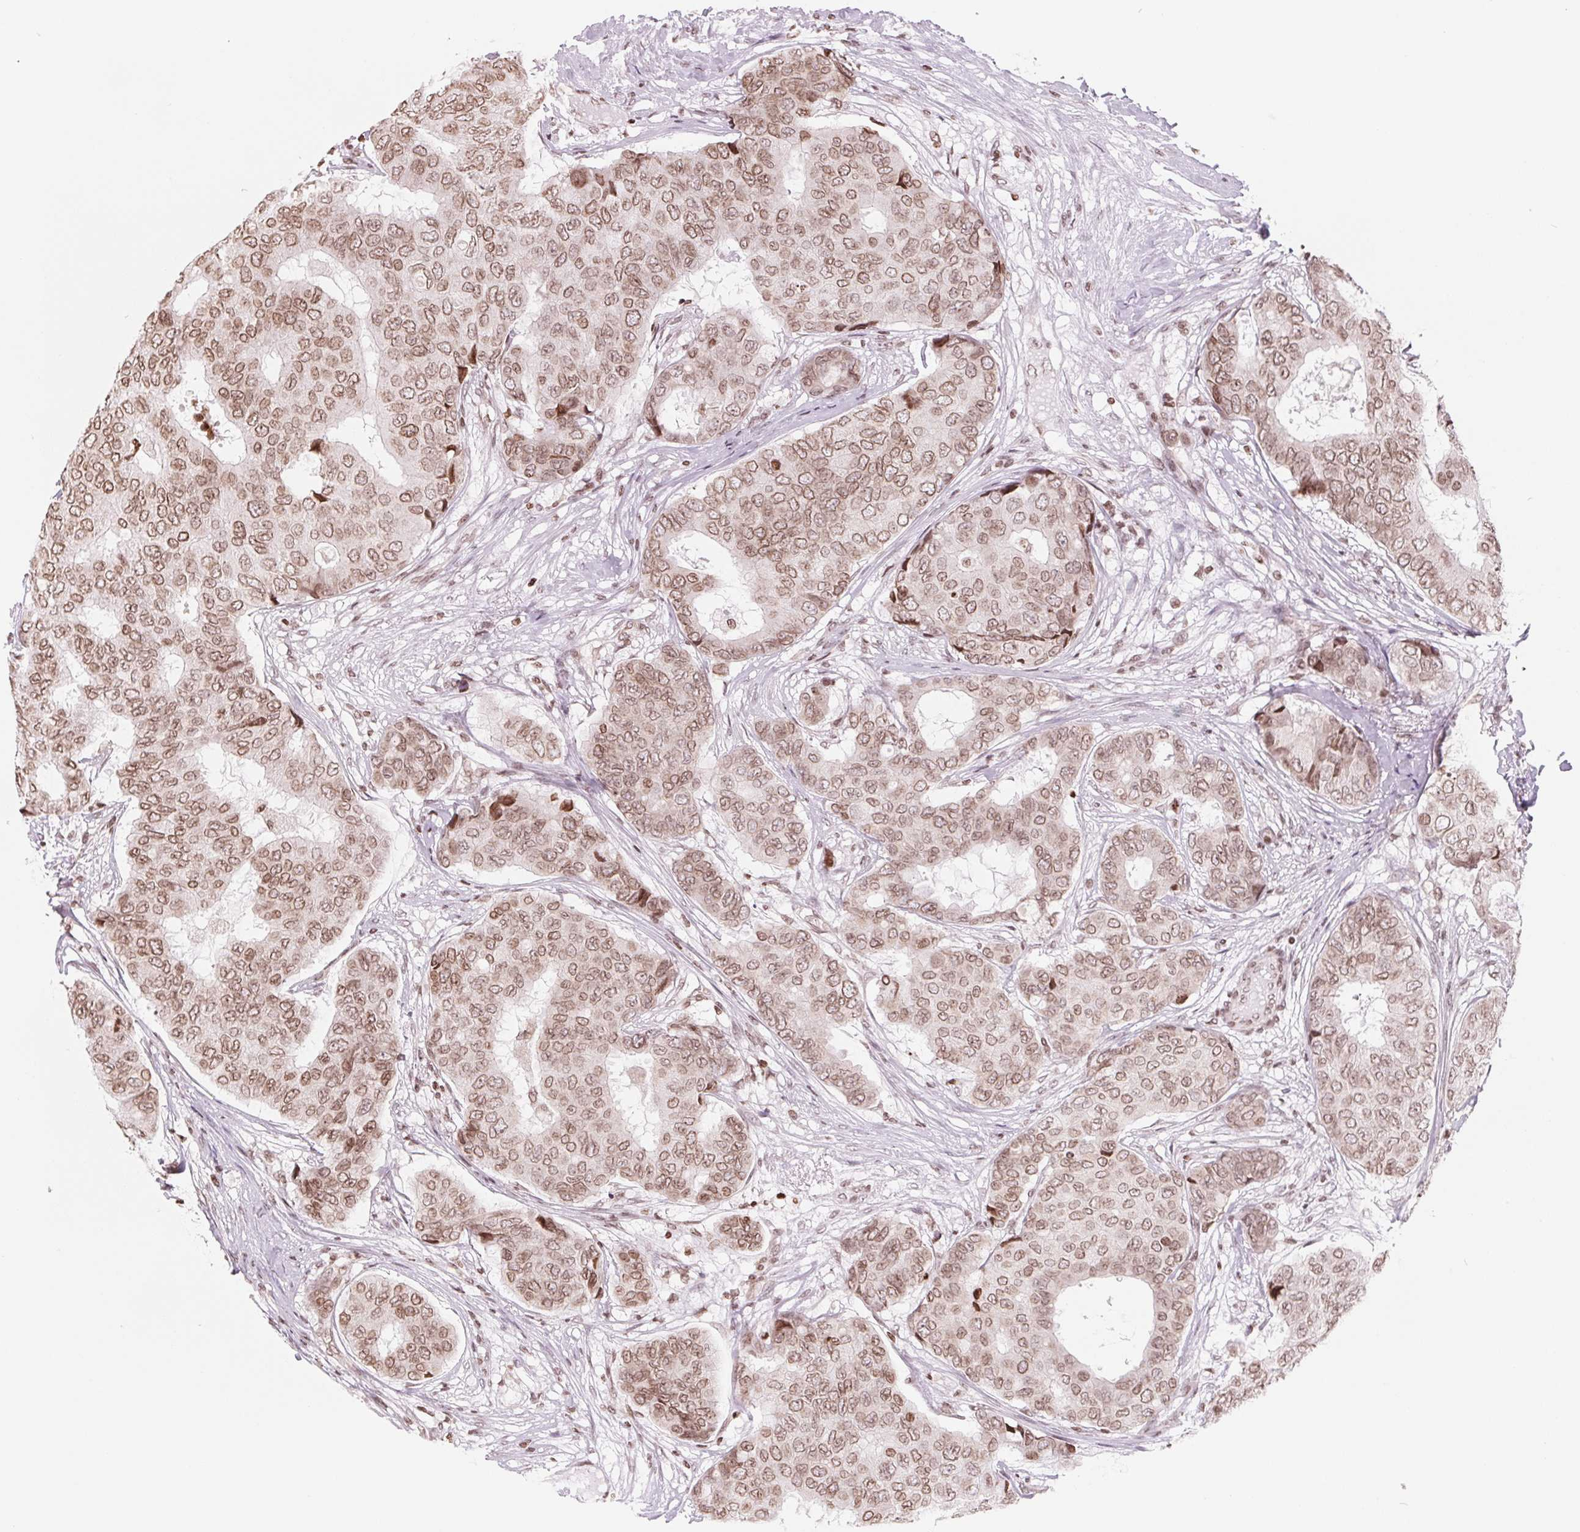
{"staining": {"intensity": "moderate", "quantity": ">75%", "location": "cytoplasmic/membranous,nuclear"}, "tissue": "breast cancer", "cell_type": "Tumor cells", "image_type": "cancer", "snomed": [{"axis": "morphology", "description": "Duct carcinoma"}, {"axis": "topography", "description": "Breast"}], "caption": "This is a micrograph of IHC staining of breast intraductal carcinoma, which shows moderate positivity in the cytoplasmic/membranous and nuclear of tumor cells.", "gene": "SMIM12", "patient": {"sex": "female", "age": 75}}